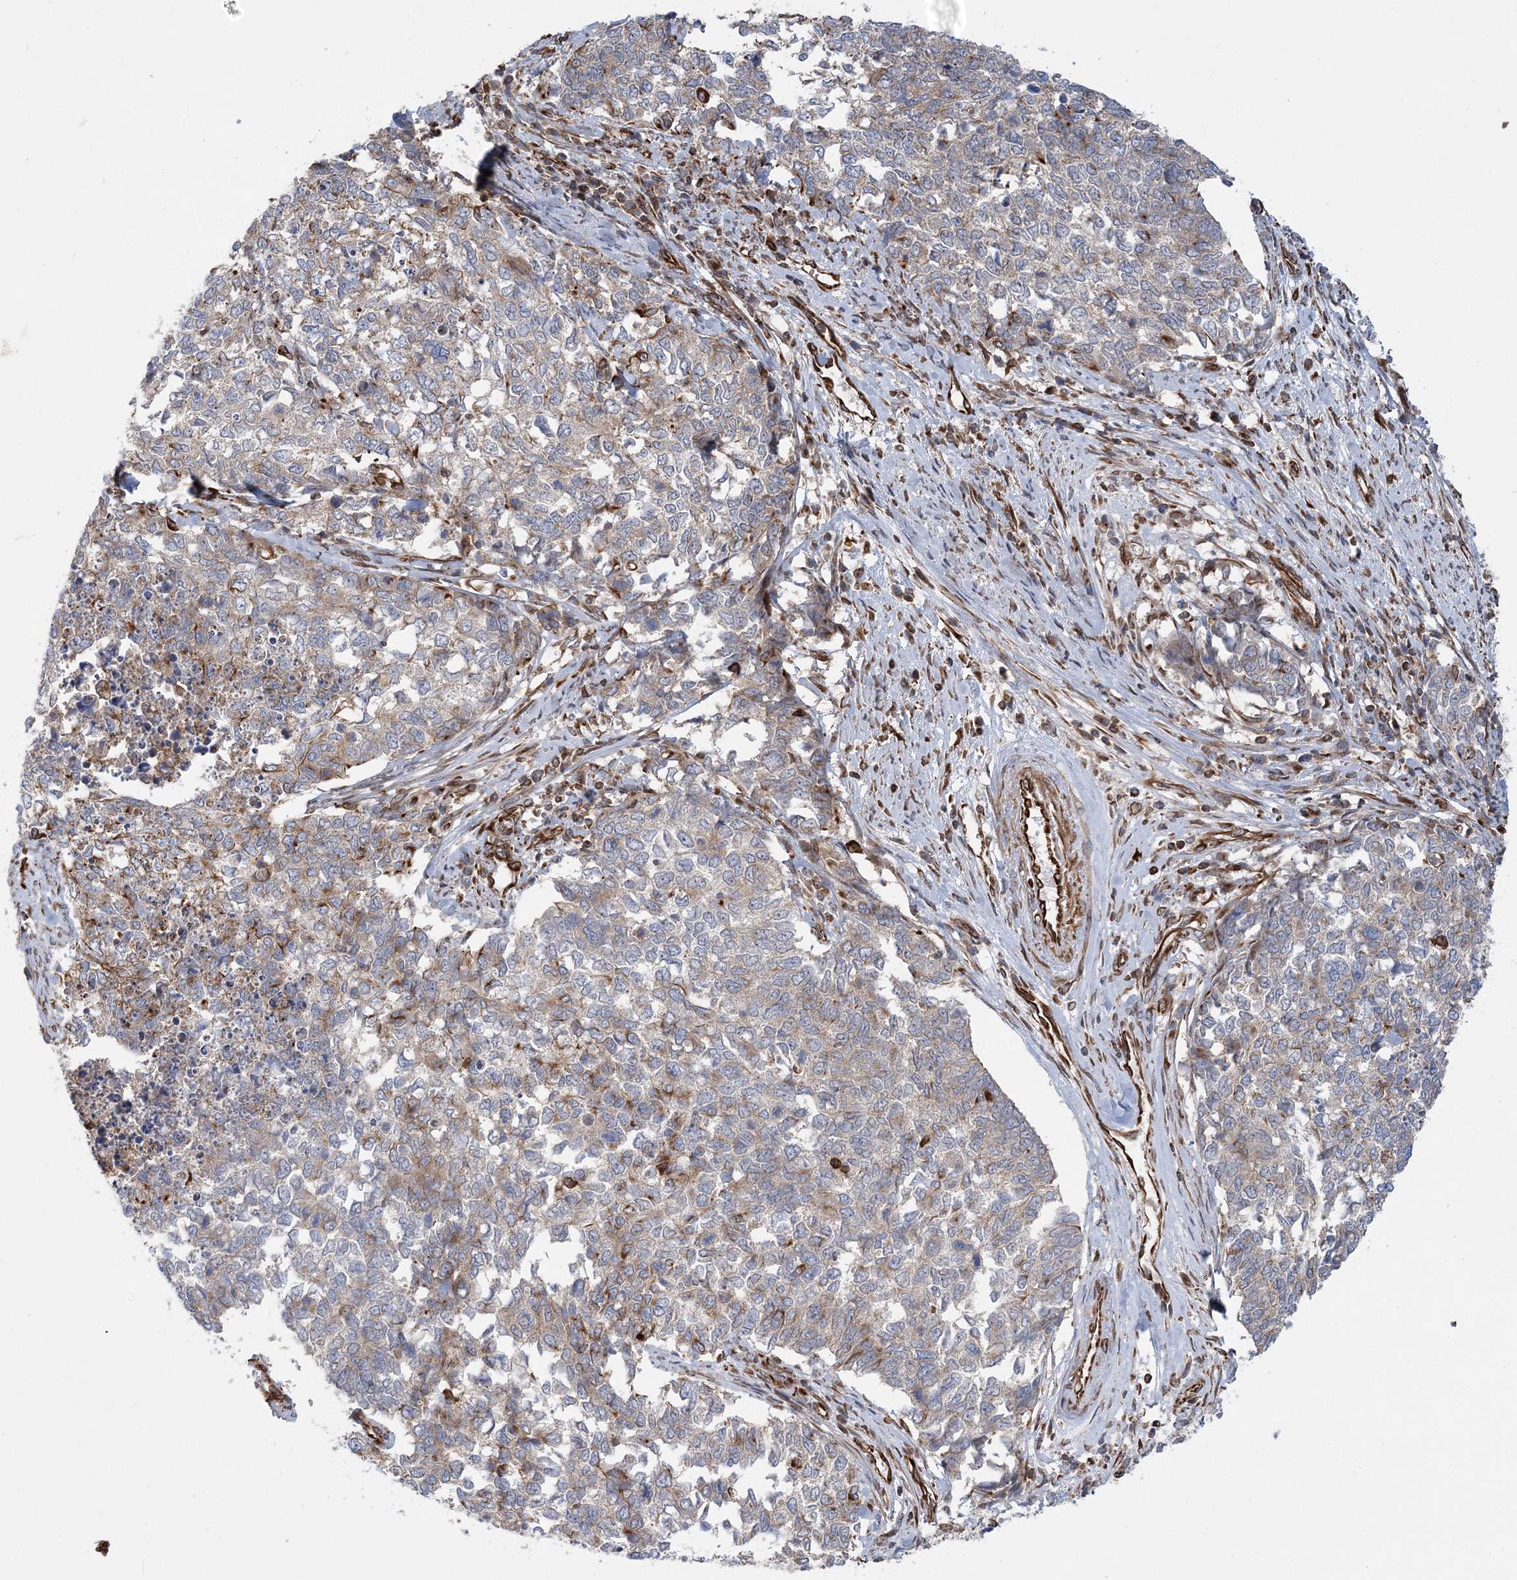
{"staining": {"intensity": "weak", "quantity": "<25%", "location": "cytoplasmic/membranous"}, "tissue": "cervical cancer", "cell_type": "Tumor cells", "image_type": "cancer", "snomed": [{"axis": "morphology", "description": "Squamous cell carcinoma, NOS"}, {"axis": "topography", "description": "Cervix"}], "caption": "A high-resolution micrograph shows immunohistochemistry (IHC) staining of cervical cancer, which exhibits no significant staining in tumor cells.", "gene": "FAM114A2", "patient": {"sex": "female", "age": 63}}